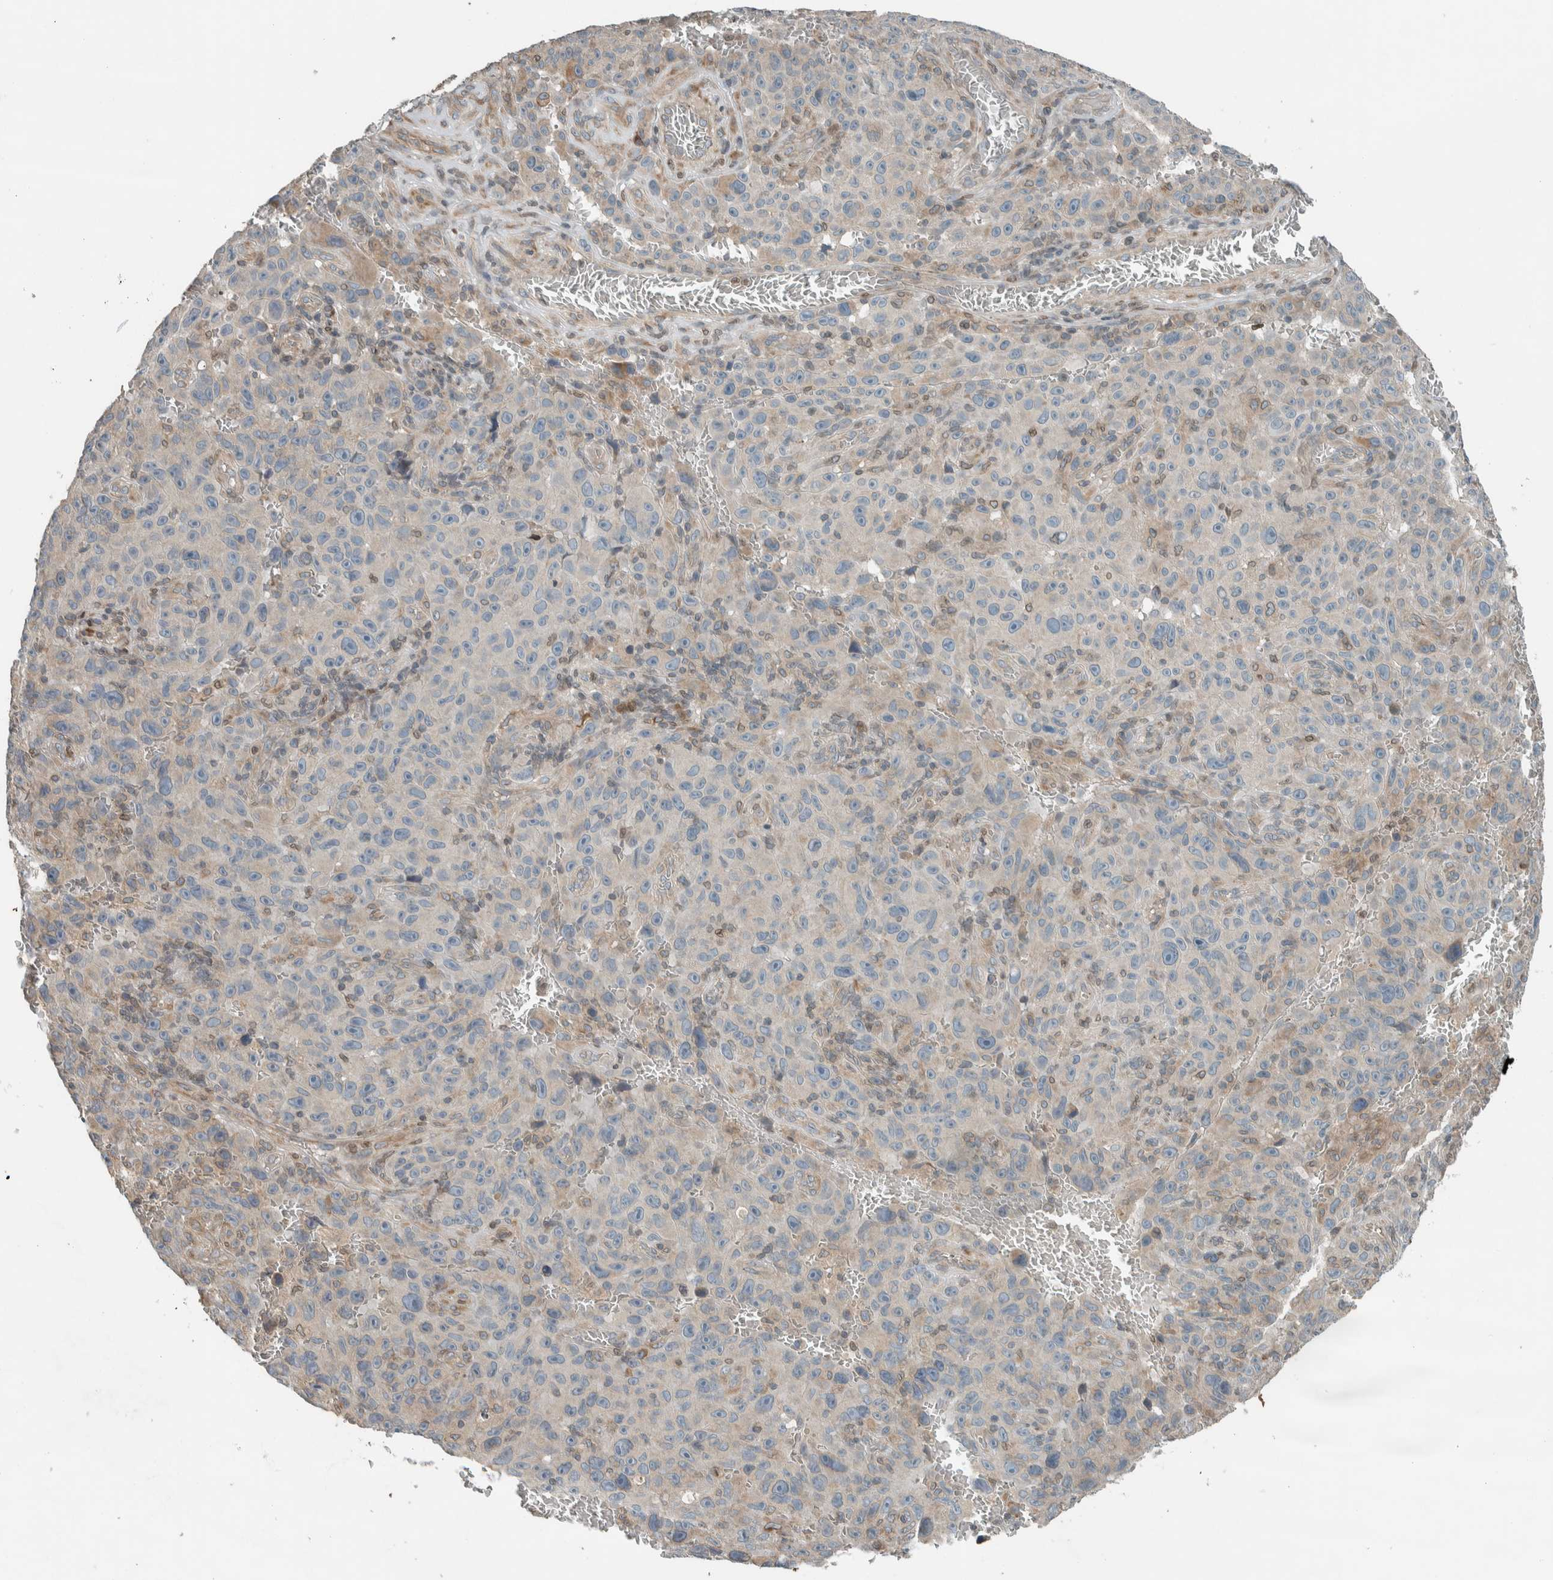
{"staining": {"intensity": "negative", "quantity": "none", "location": "none"}, "tissue": "melanoma", "cell_type": "Tumor cells", "image_type": "cancer", "snomed": [{"axis": "morphology", "description": "Malignant melanoma, NOS"}, {"axis": "topography", "description": "Skin"}], "caption": "This is a micrograph of IHC staining of malignant melanoma, which shows no positivity in tumor cells.", "gene": "SEL1L", "patient": {"sex": "female", "age": 82}}